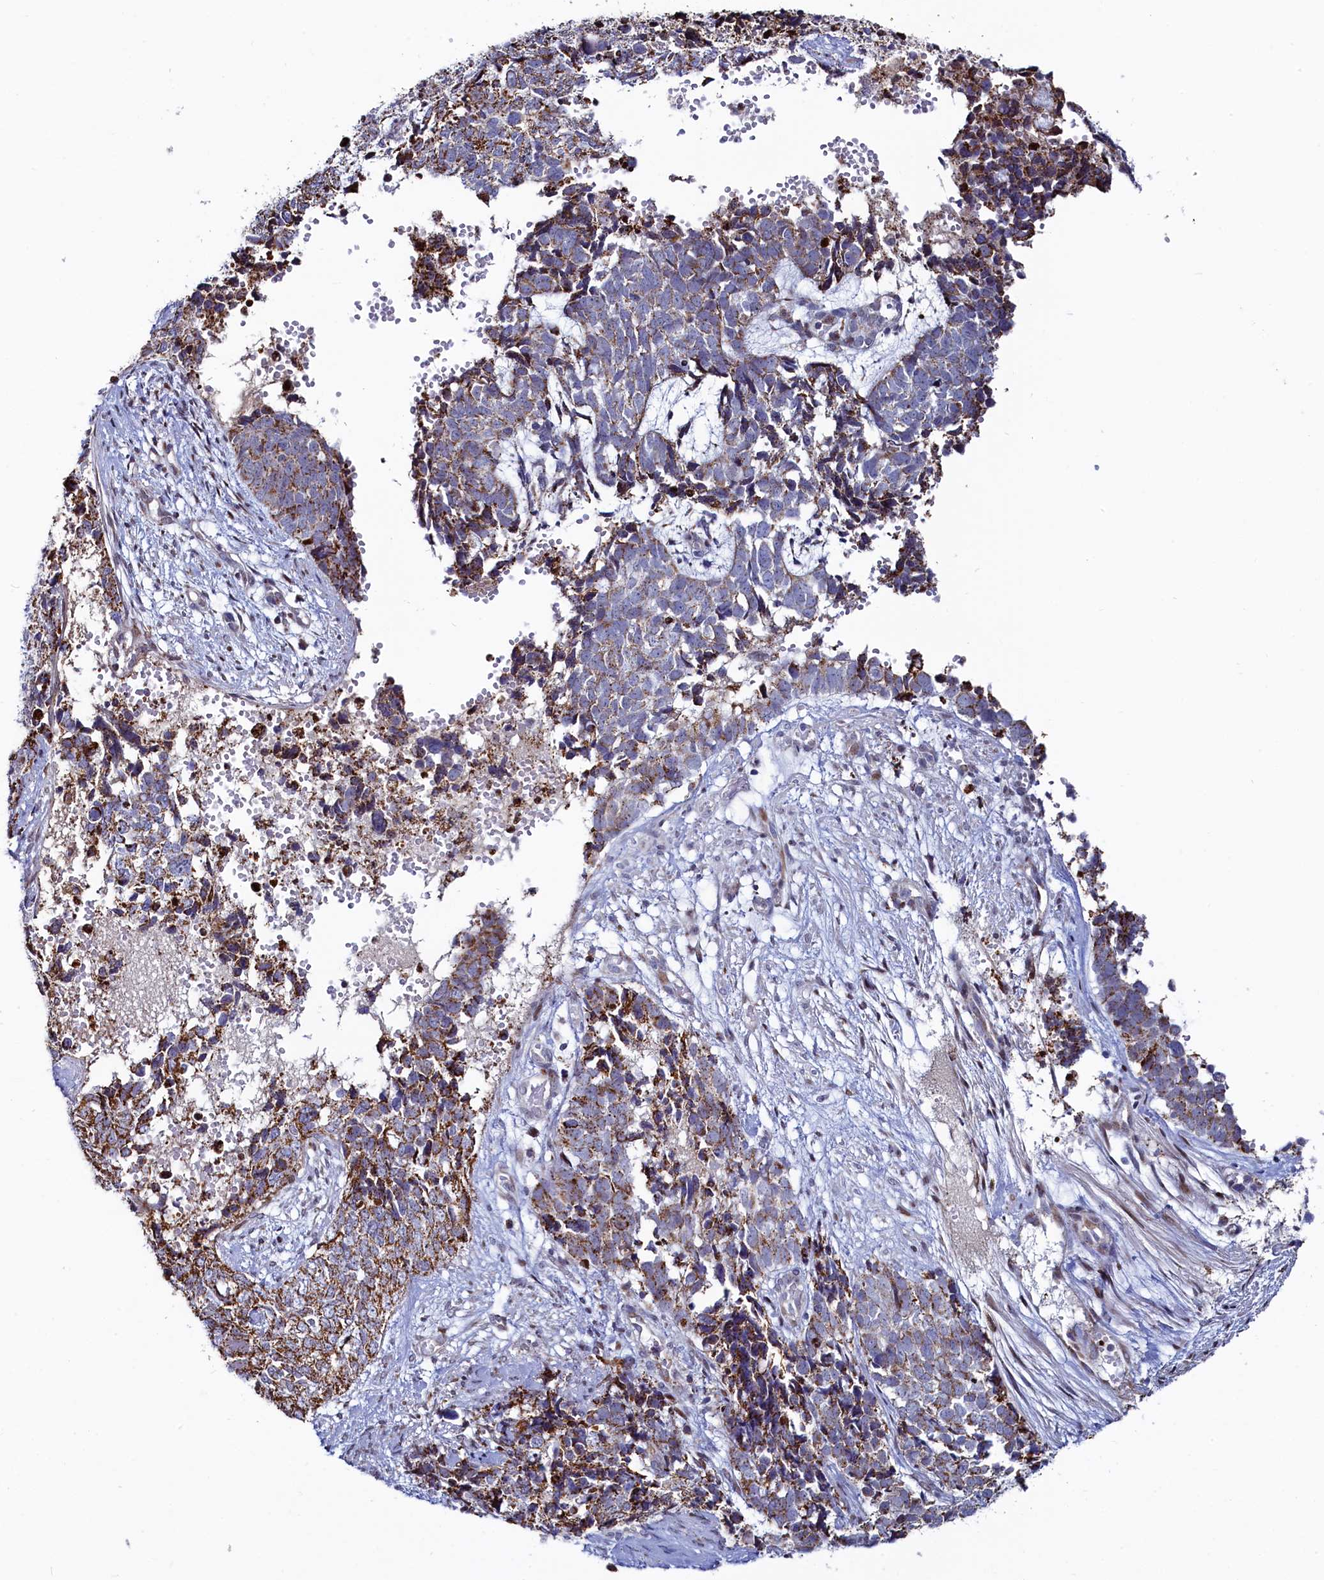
{"staining": {"intensity": "moderate", "quantity": ">75%", "location": "cytoplasmic/membranous"}, "tissue": "cervical cancer", "cell_type": "Tumor cells", "image_type": "cancer", "snomed": [{"axis": "morphology", "description": "Squamous cell carcinoma, NOS"}, {"axis": "topography", "description": "Cervix"}], "caption": "Cervical cancer (squamous cell carcinoma) tissue exhibits moderate cytoplasmic/membranous expression in about >75% of tumor cells, visualized by immunohistochemistry. (DAB (3,3'-diaminobenzidine) = brown stain, brightfield microscopy at high magnification).", "gene": "HDGFL3", "patient": {"sex": "female", "age": 63}}